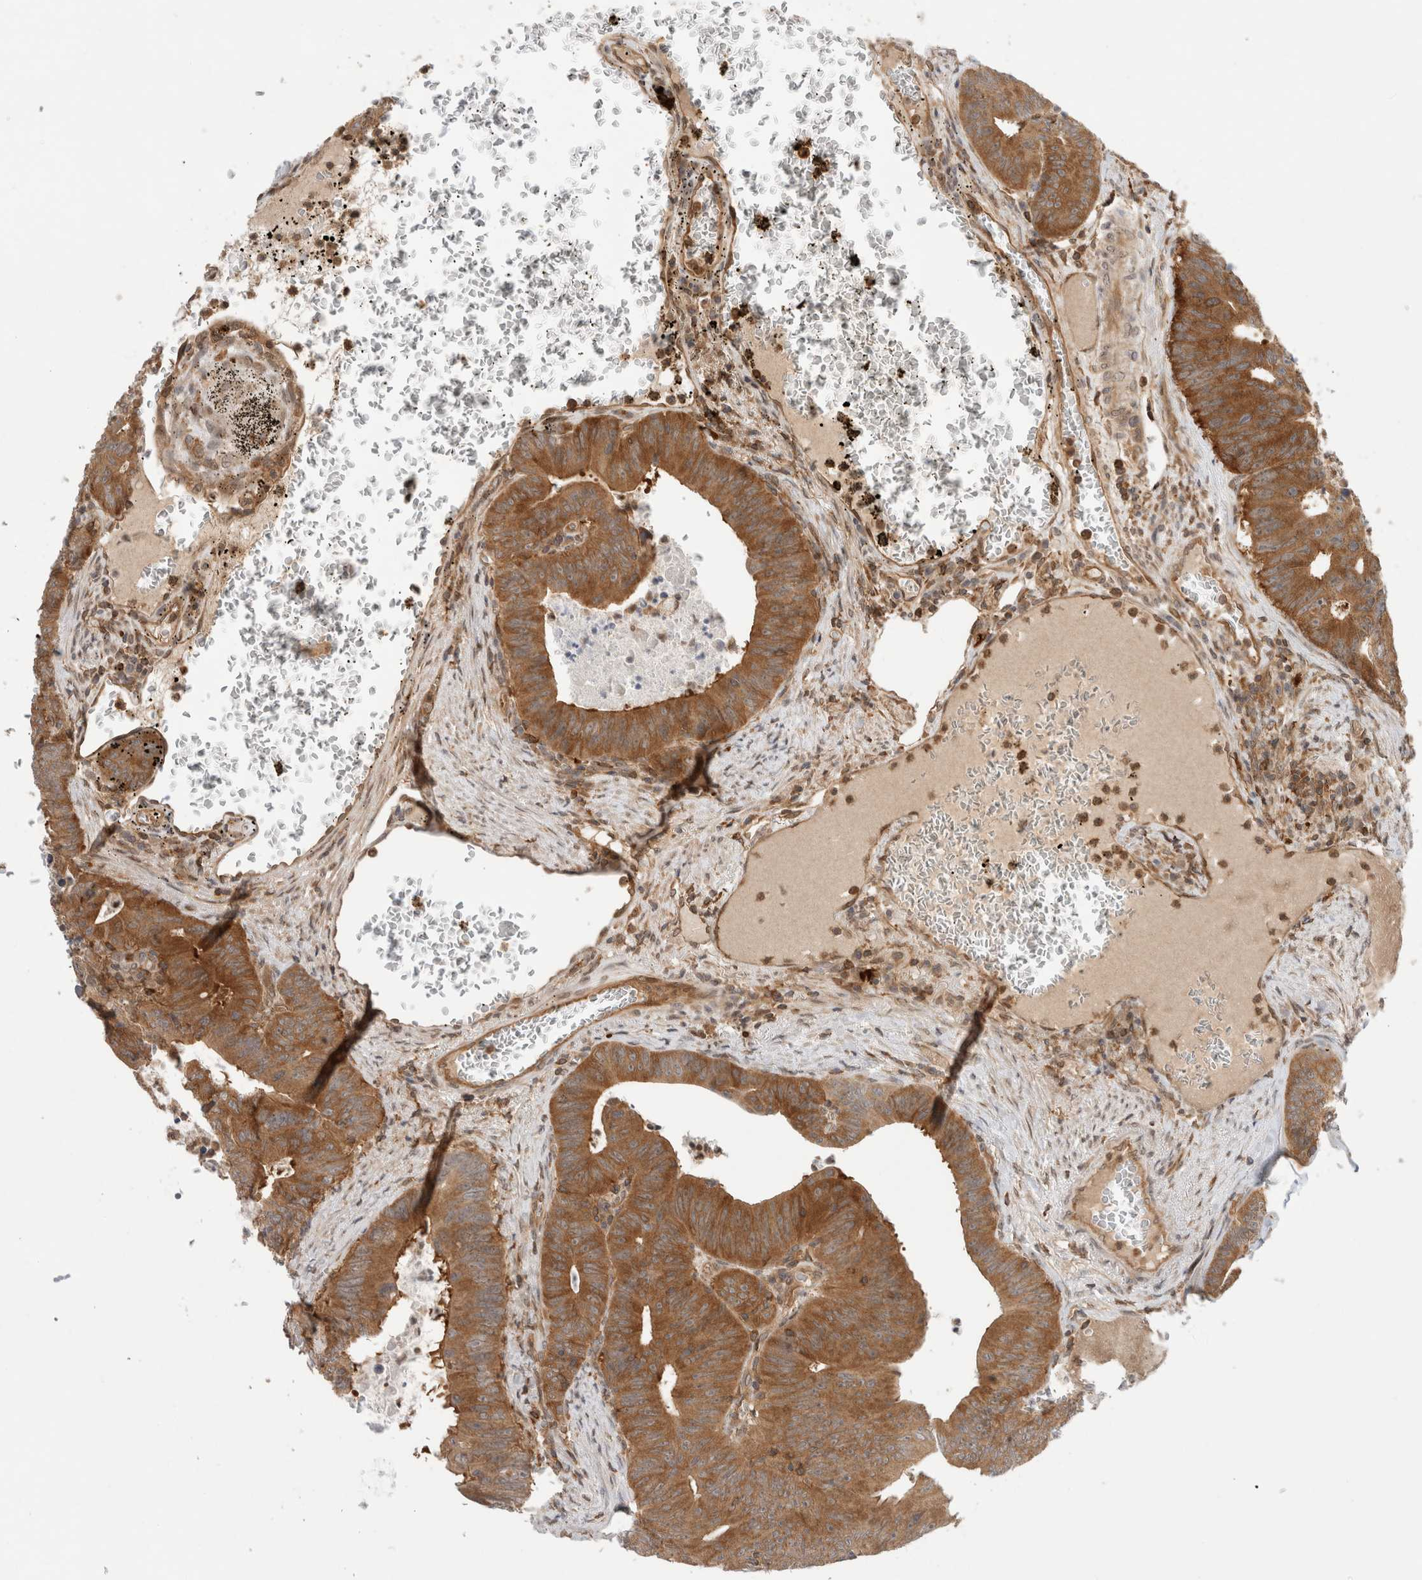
{"staining": {"intensity": "strong", "quantity": ">75%", "location": "cytoplasmic/membranous"}, "tissue": "colorectal cancer", "cell_type": "Tumor cells", "image_type": "cancer", "snomed": [{"axis": "morphology", "description": "Adenocarcinoma, NOS"}, {"axis": "topography", "description": "Colon"}], "caption": "A high amount of strong cytoplasmic/membranous staining is appreciated in approximately >75% of tumor cells in adenocarcinoma (colorectal) tissue.", "gene": "NFKB1", "patient": {"sex": "male", "age": 87}}